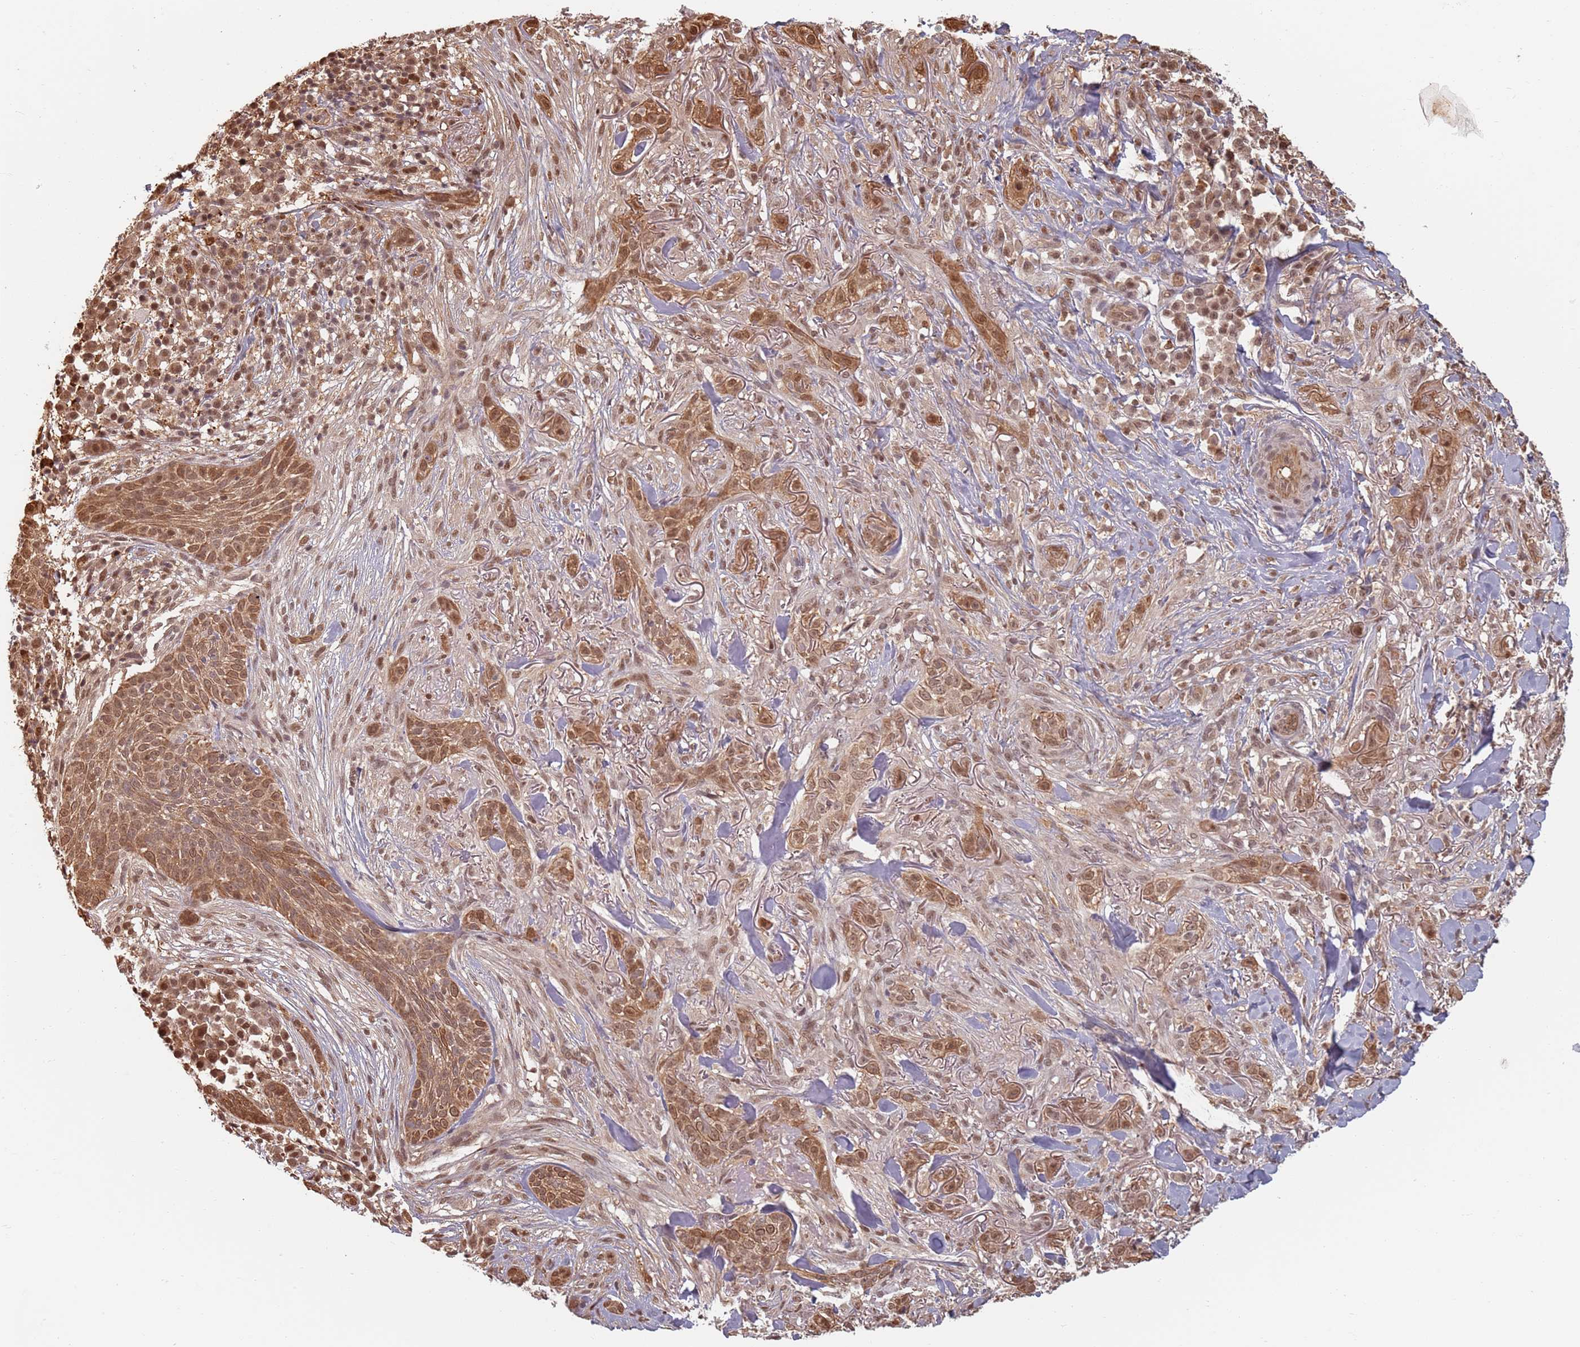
{"staining": {"intensity": "moderate", "quantity": ">75%", "location": "cytoplasmic/membranous,nuclear"}, "tissue": "skin cancer", "cell_type": "Tumor cells", "image_type": "cancer", "snomed": [{"axis": "morphology", "description": "Basal cell carcinoma"}, {"axis": "topography", "description": "Skin"}], "caption": "Immunohistochemistry (DAB) staining of human skin basal cell carcinoma exhibits moderate cytoplasmic/membranous and nuclear protein positivity in about >75% of tumor cells.", "gene": "PLSCR5", "patient": {"sex": "male", "age": 72}}